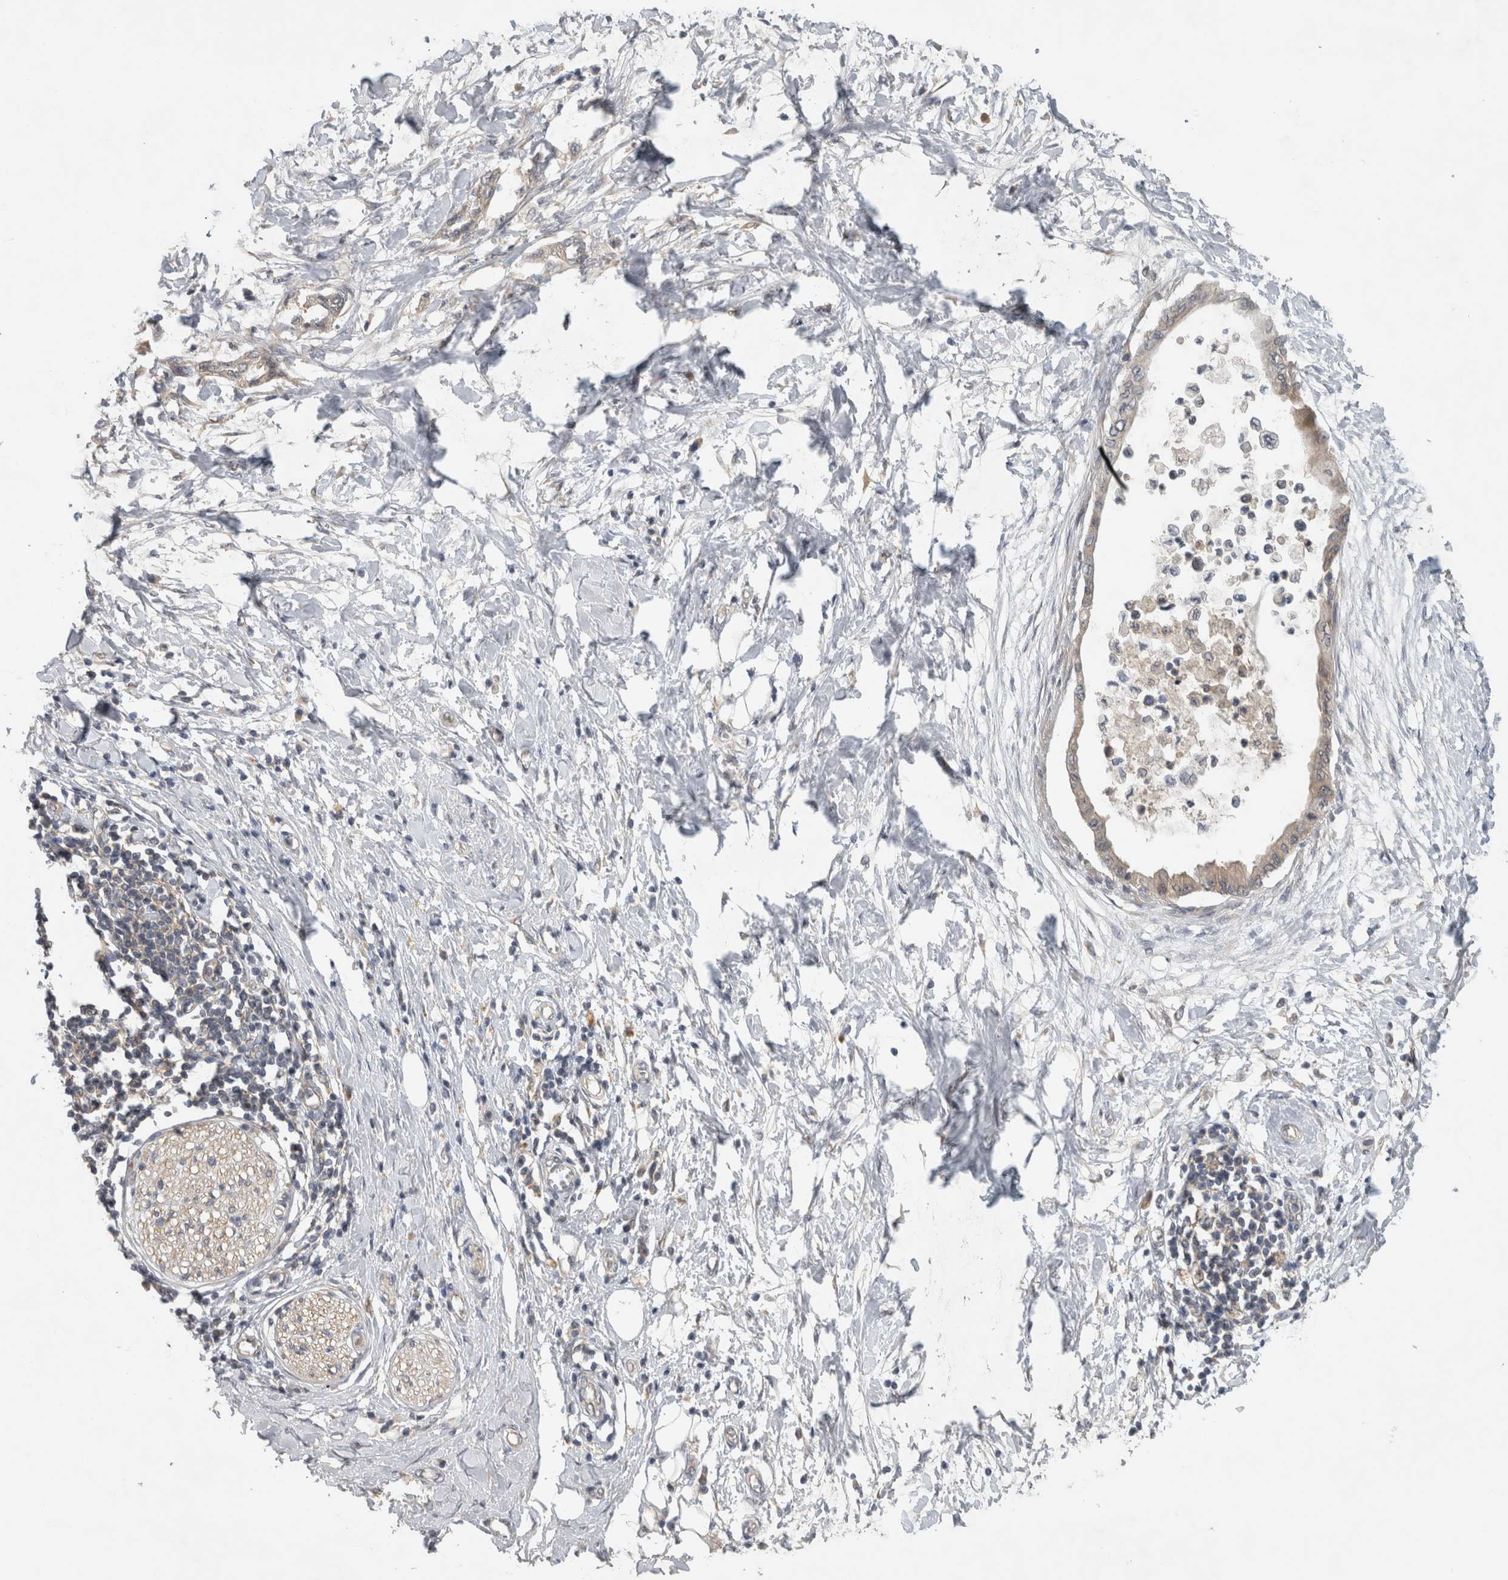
{"staining": {"intensity": "weak", "quantity": ">75%", "location": "cytoplasmic/membranous"}, "tissue": "pancreatic cancer", "cell_type": "Tumor cells", "image_type": "cancer", "snomed": [{"axis": "morphology", "description": "Normal tissue, NOS"}, {"axis": "morphology", "description": "Adenocarcinoma, NOS"}, {"axis": "topography", "description": "Pancreas"}, {"axis": "topography", "description": "Duodenum"}], "caption": "A histopathology image of human pancreatic cancer (adenocarcinoma) stained for a protein reveals weak cytoplasmic/membranous brown staining in tumor cells.", "gene": "AASDHPPT", "patient": {"sex": "female", "age": 60}}